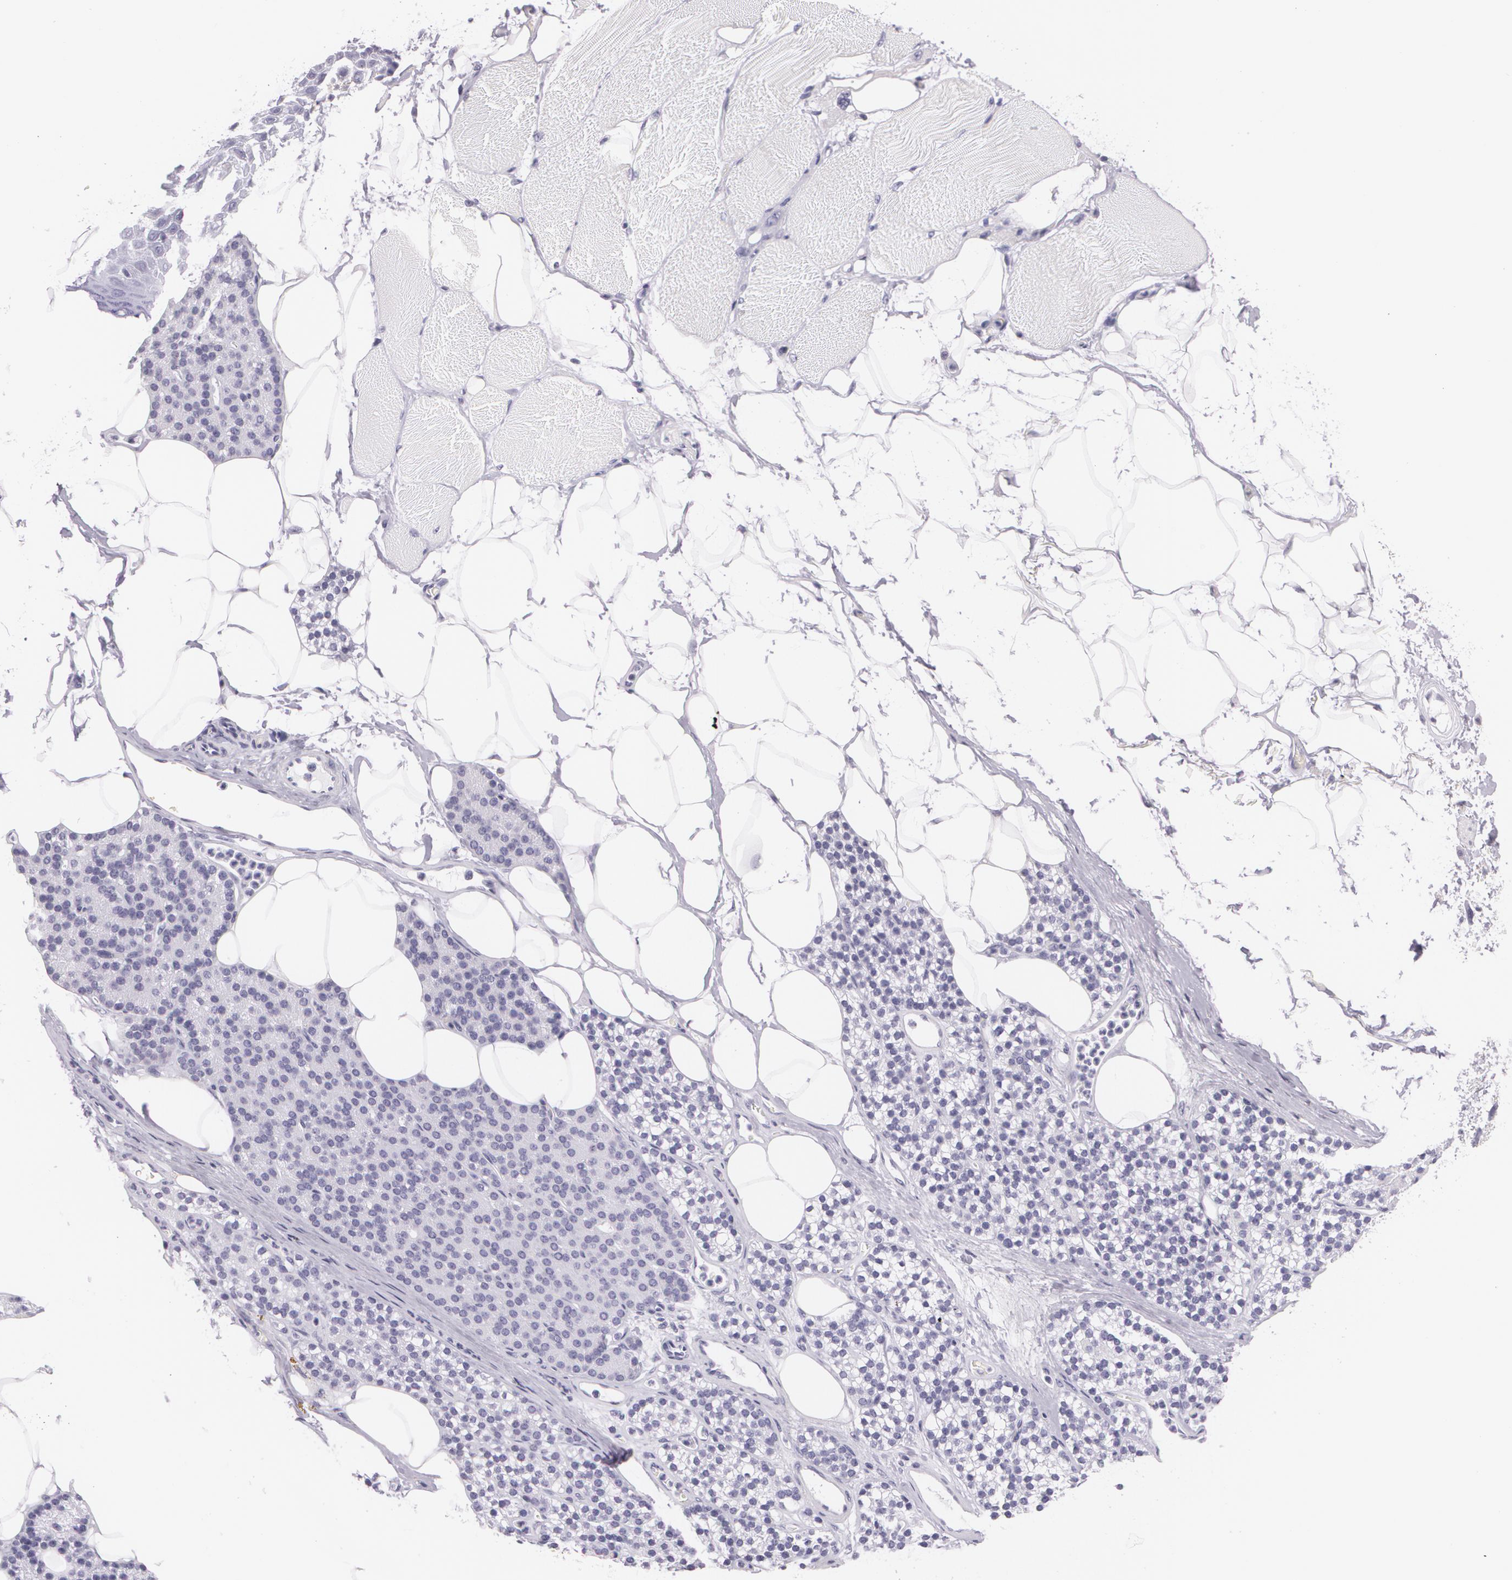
{"staining": {"intensity": "negative", "quantity": "none", "location": "none"}, "tissue": "skeletal muscle", "cell_type": "Myocytes", "image_type": "normal", "snomed": [{"axis": "morphology", "description": "Normal tissue, NOS"}, {"axis": "topography", "description": "Skeletal muscle"}, {"axis": "topography", "description": "Parathyroid gland"}], "caption": "Immunohistochemistry (IHC) of benign skeletal muscle displays no positivity in myocytes.", "gene": "DLG4", "patient": {"sex": "female", "age": 37}}